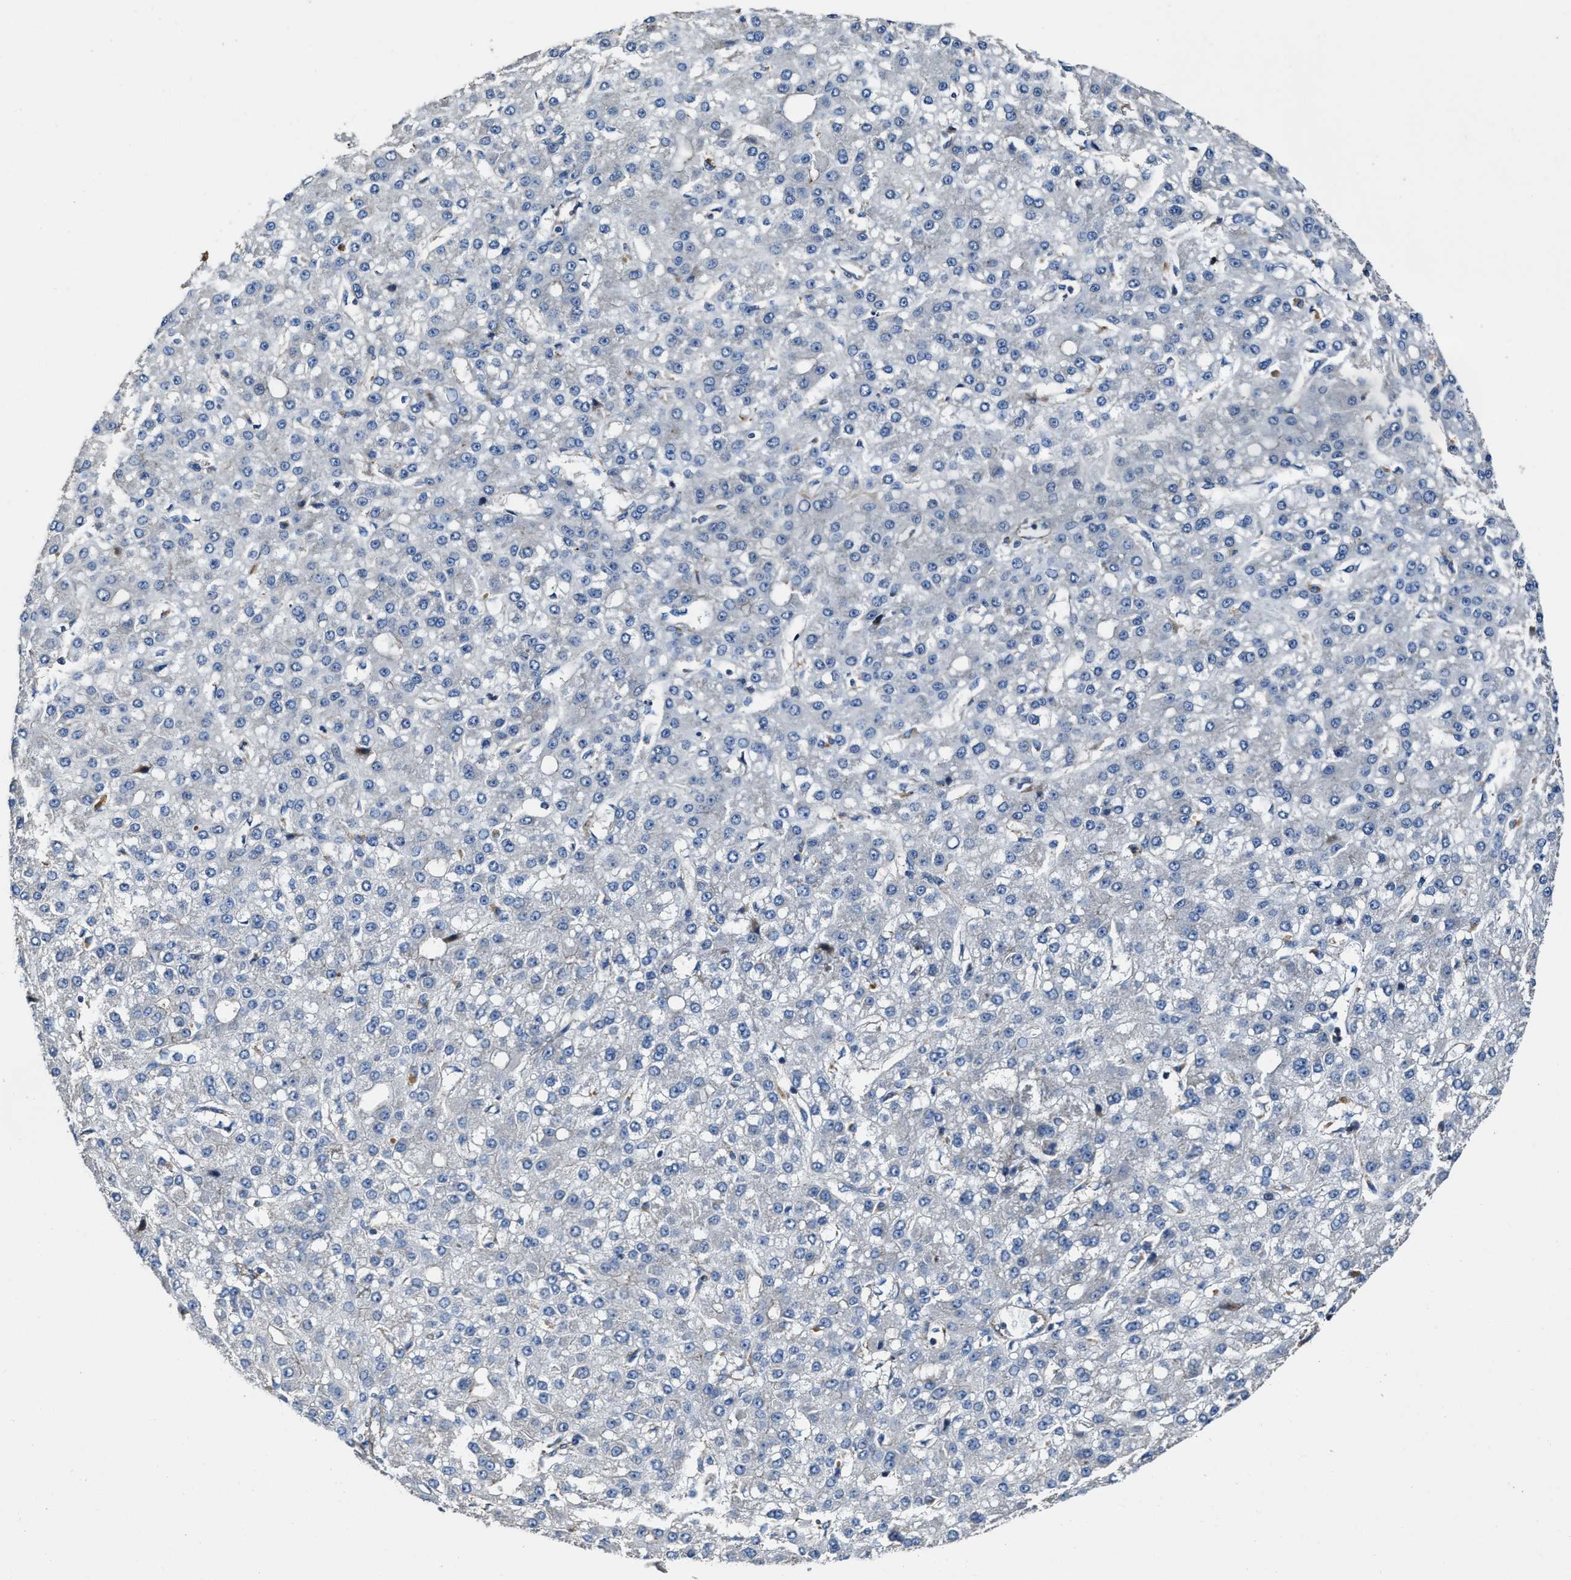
{"staining": {"intensity": "negative", "quantity": "none", "location": "none"}, "tissue": "liver cancer", "cell_type": "Tumor cells", "image_type": "cancer", "snomed": [{"axis": "morphology", "description": "Carcinoma, Hepatocellular, NOS"}, {"axis": "topography", "description": "Liver"}], "caption": "An immunohistochemistry (IHC) image of liver cancer is shown. There is no staining in tumor cells of liver cancer.", "gene": "PTAR1", "patient": {"sex": "male", "age": 67}}